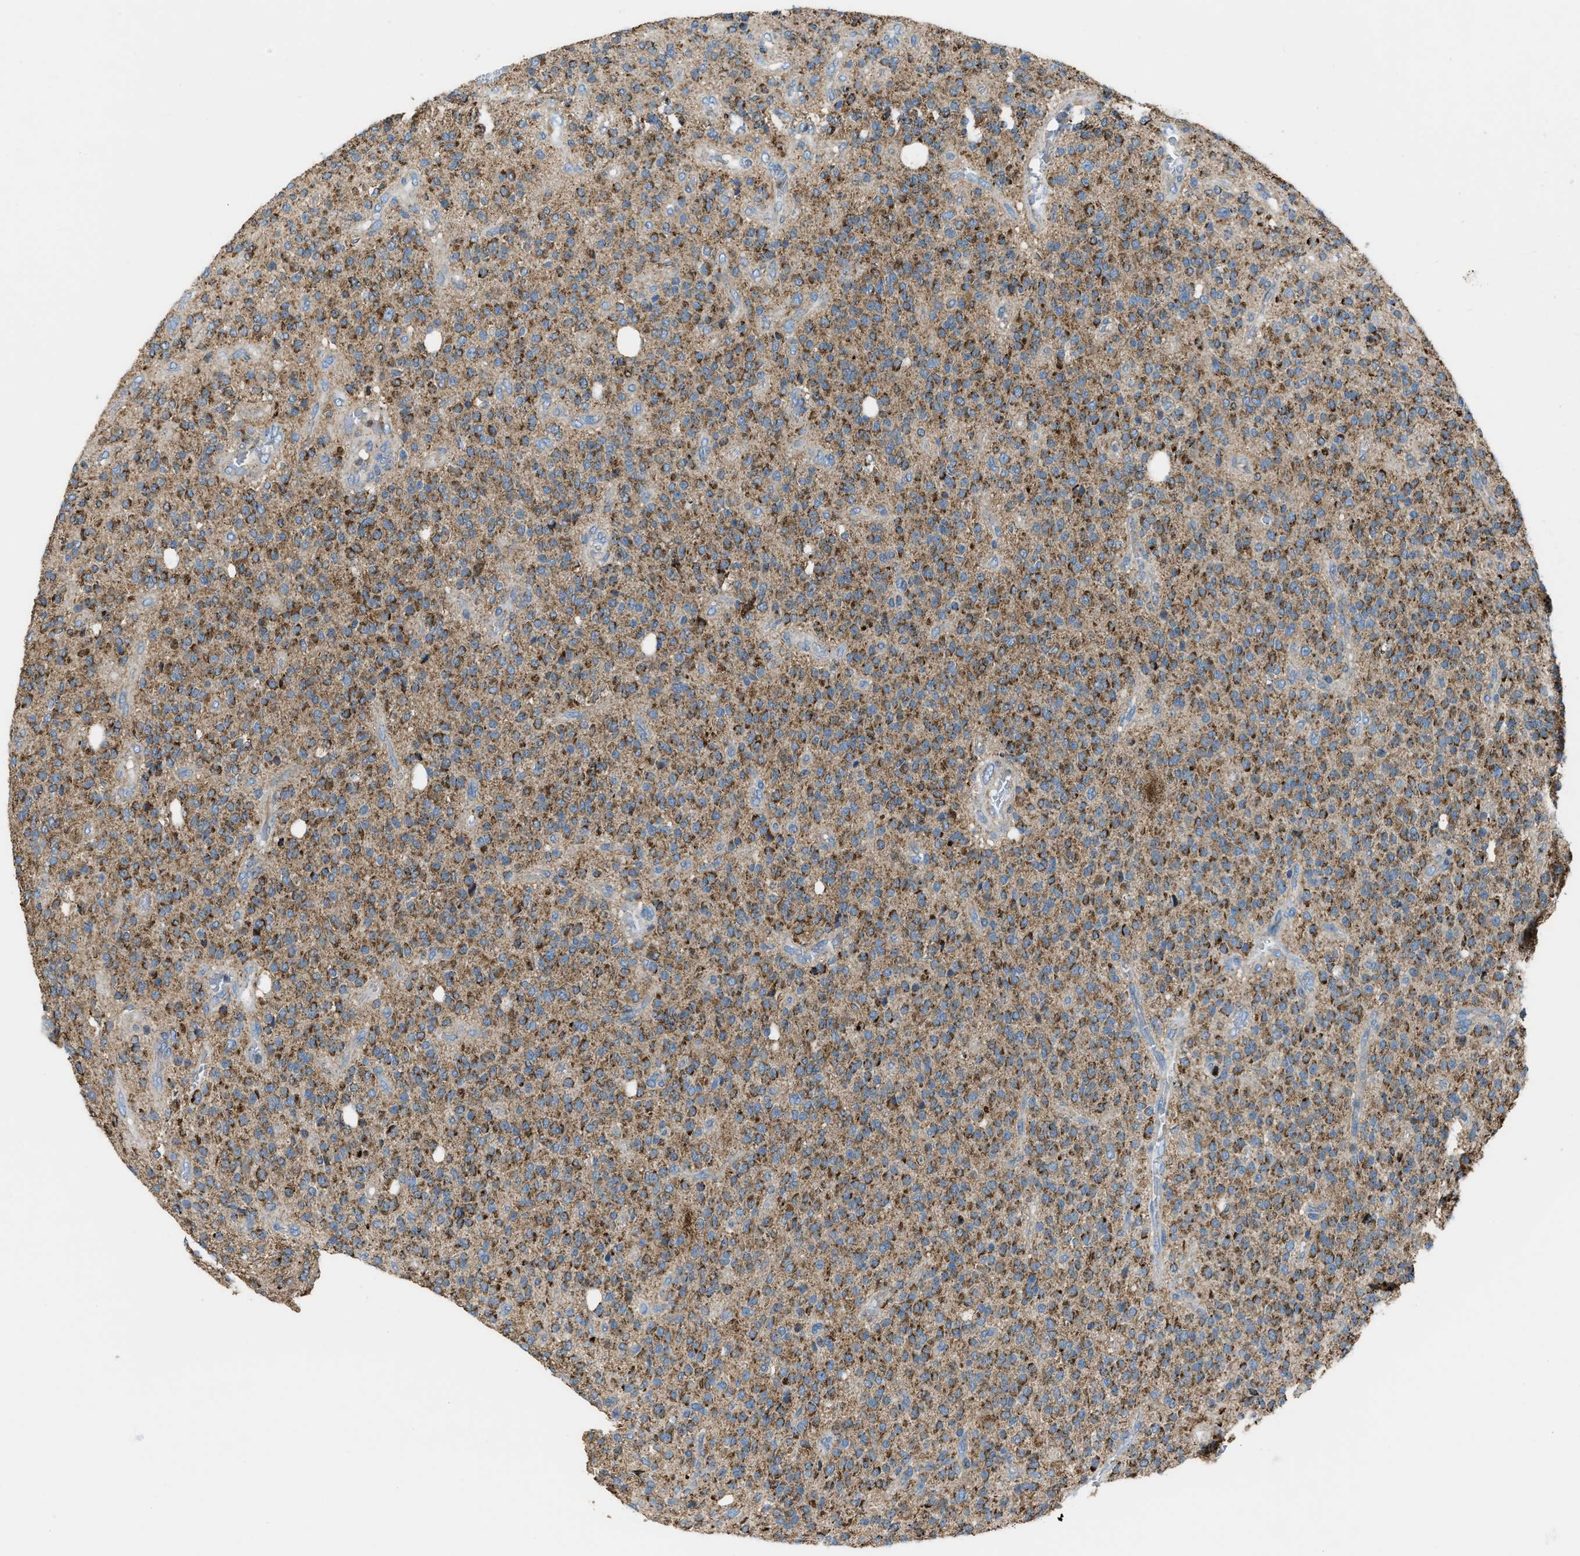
{"staining": {"intensity": "moderate", "quantity": ">75%", "location": "cytoplasmic/membranous"}, "tissue": "glioma", "cell_type": "Tumor cells", "image_type": "cancer", "snomed": [{"axis": "morphology", "description": "Glioma, malignant, High grade"}, {"axis": "topography", "description": "Brain"}], "caption": "Tumor cells reveal medium levels of moderate cytoplasmic/membranous staining in approximately >75% of cells in high-grade glioma (malignant). Nuclei are stained in blue.", "gene": "SLC25A11", "patient": {"sex": "male", "age": 34}}